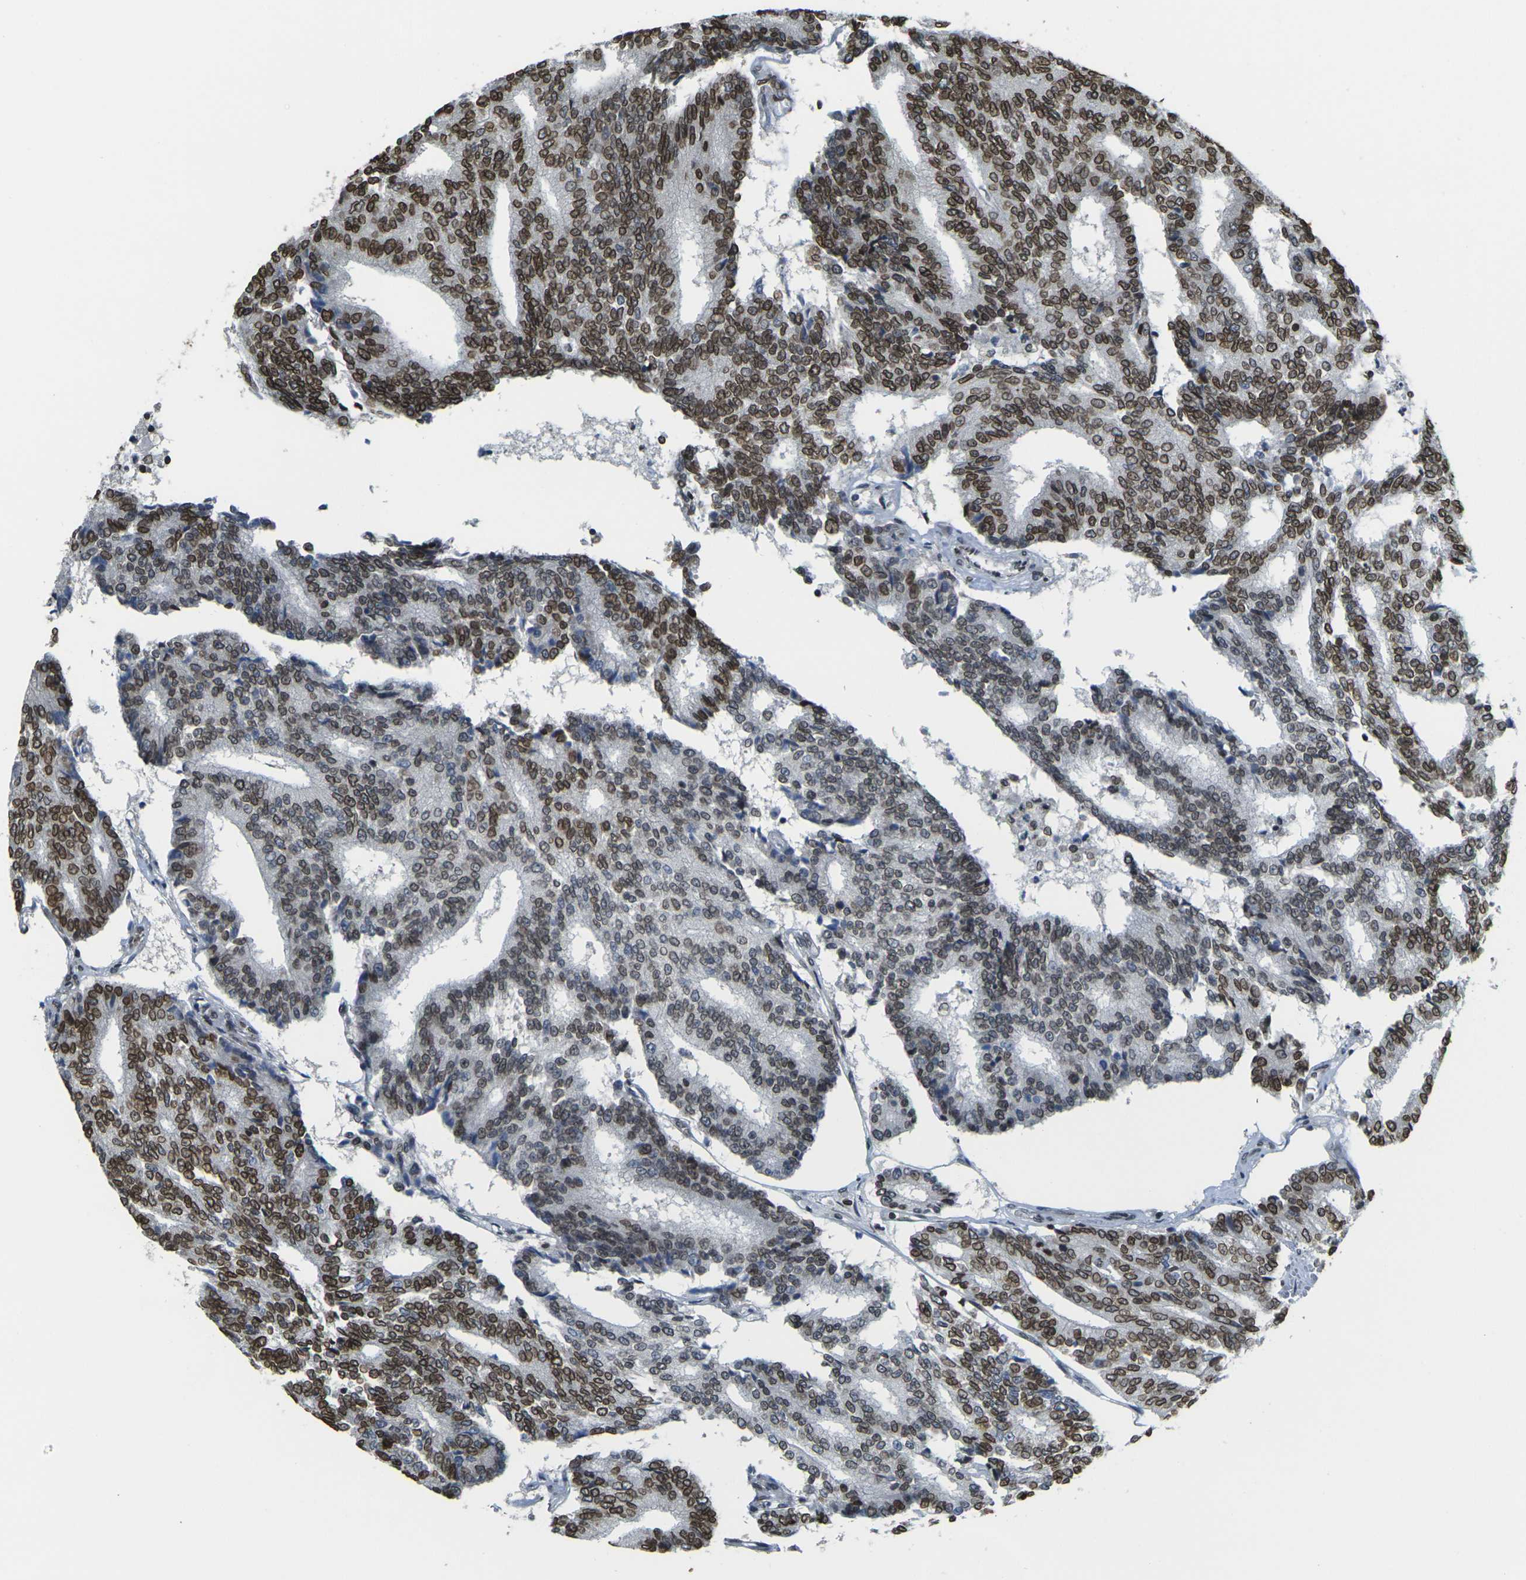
{"staining": {"intensity": "strong", "quantity": ">75%", "location": "cytoplasmic/membranous,nuclear"}, "tissue": "prostate cancer", "cell_type": "Tumor cells", "image_type": "cancer", "snomed": [{"axis": "morphology", "description": "Adenocarcinoma, High grade"}, {"axis": "topography", "description": "Prostate"}], "caption": "DAB (3,3'-diaminobenzidine) immunohistochemical staining of prostate cancer displays strong cytoplasmic/membranous and nuclear protein expression in about >75% of tumor cells. (Brightfield microscopy of DAB IHC at high magnification).", "gene": "BRDT", "patient": {"sex": "male", "age": 55}}